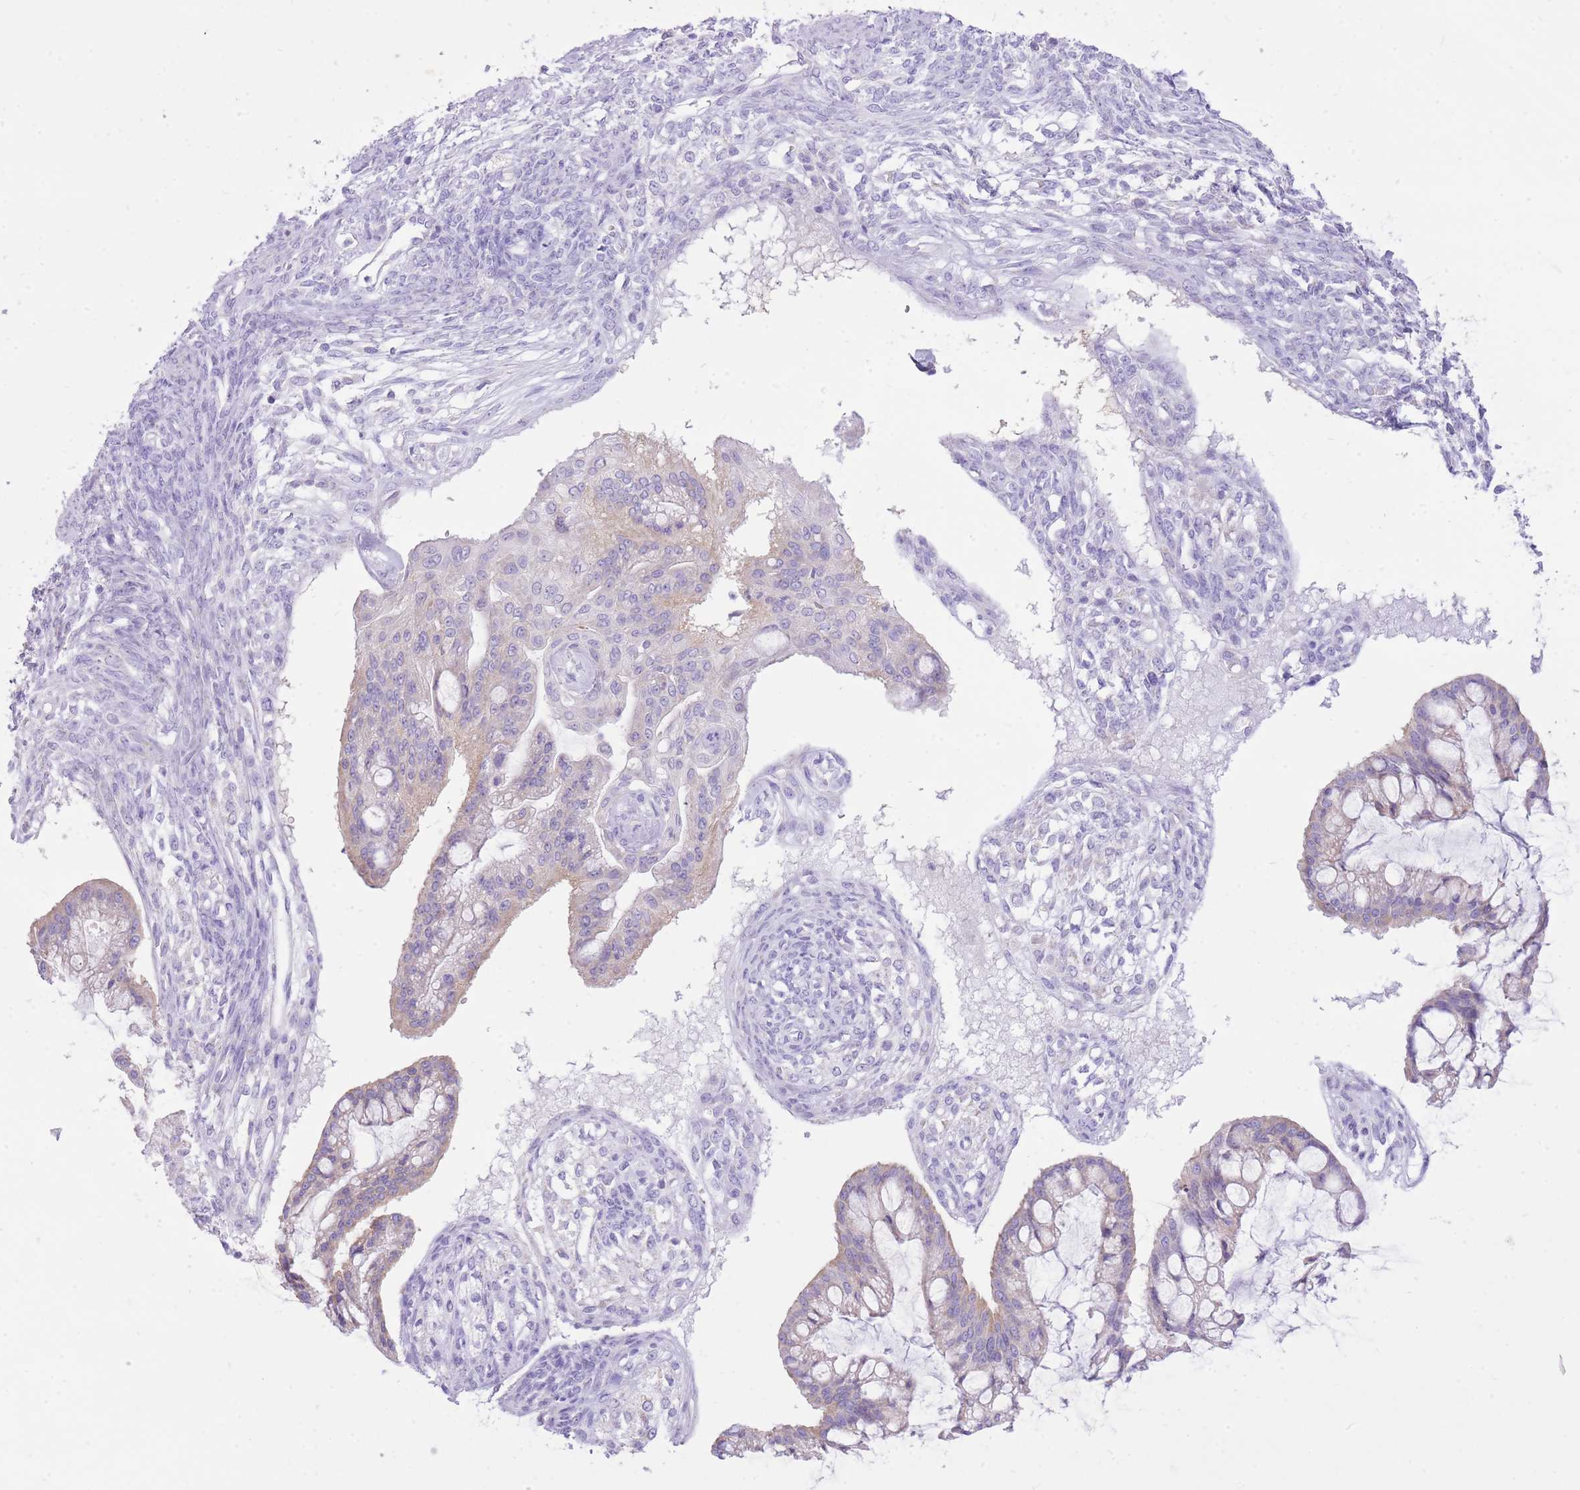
{"staining": {"intensity": "weak", "quantity": "<25%", "location": "cytoplasmic/membranous"}, "tissue": "ovarian cancer", "cell_type": "Tumor cells", "image_type": "cancer", "snomed": [{"axis": "morphology", "description": "Cystadenocarcinoma, mucinous, NOS"}, {"axis": "topography", "description": "Ovary"}], "caption": "A high-resolution image shows immunohistochemistry (IHC) staining of mucinous cystadenocarcinoma (ovarian), which demonstrates no significant expression in tumor cells.", "gene": "SLC4A4", "patient": {"sex": "female", "age": 73}}